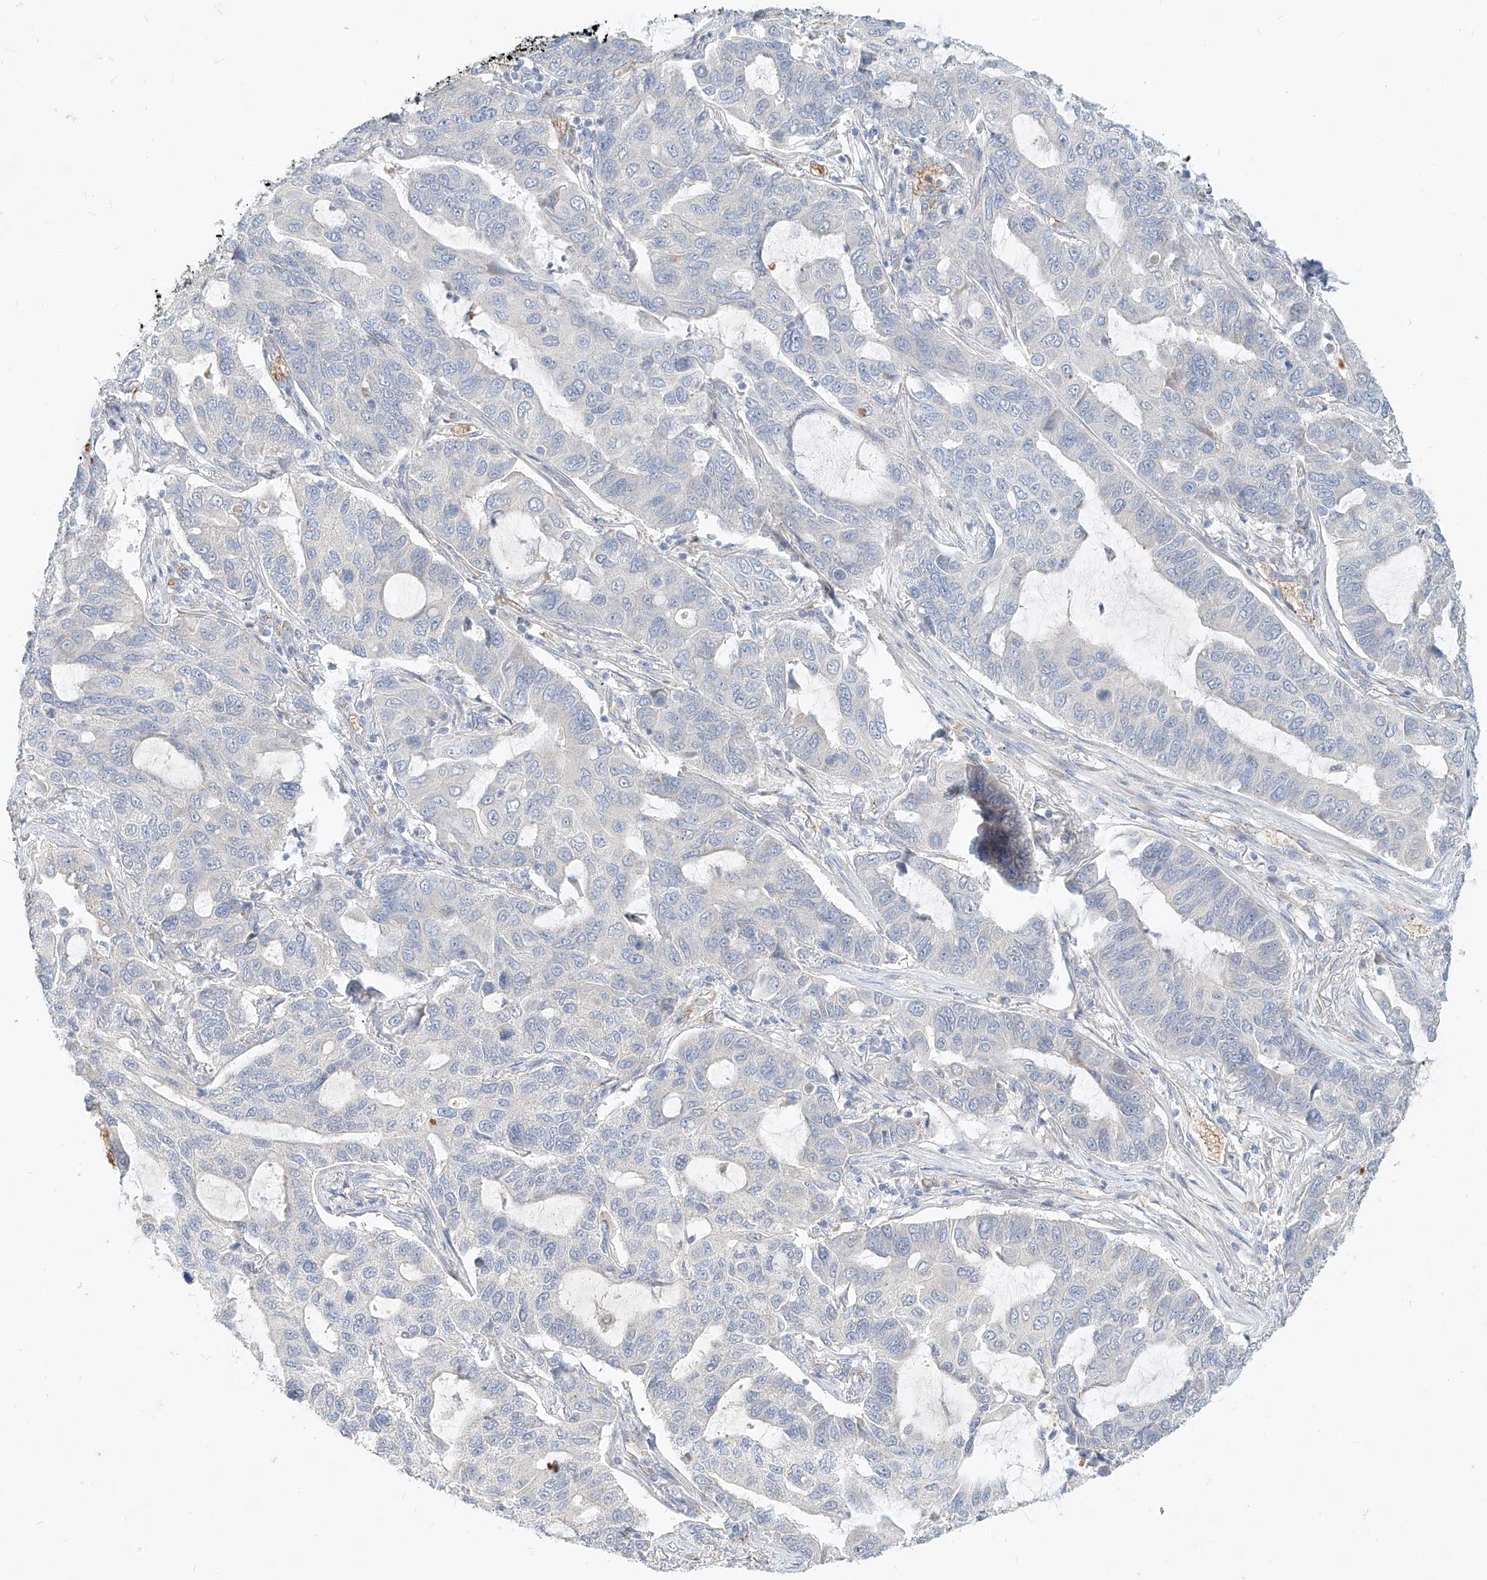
{"staining": {"intensity": "negative", "quantity": "none", "location": "none"}, "tissue": "lung cancer", "cell_type": "Tumor cells", "image_type": "cancer", "snomed": [{"axis": "morphology", "description": "Adenocarcinoma, NOS"}, {"axis": "topography", "description": "Lung"}], "caption": "Micrograph shows no significant protein expression in tumor cells of adenocarcinoma (lung).", "gene": "SYTL3", "patient": {"sex": "male", "age": 64}}